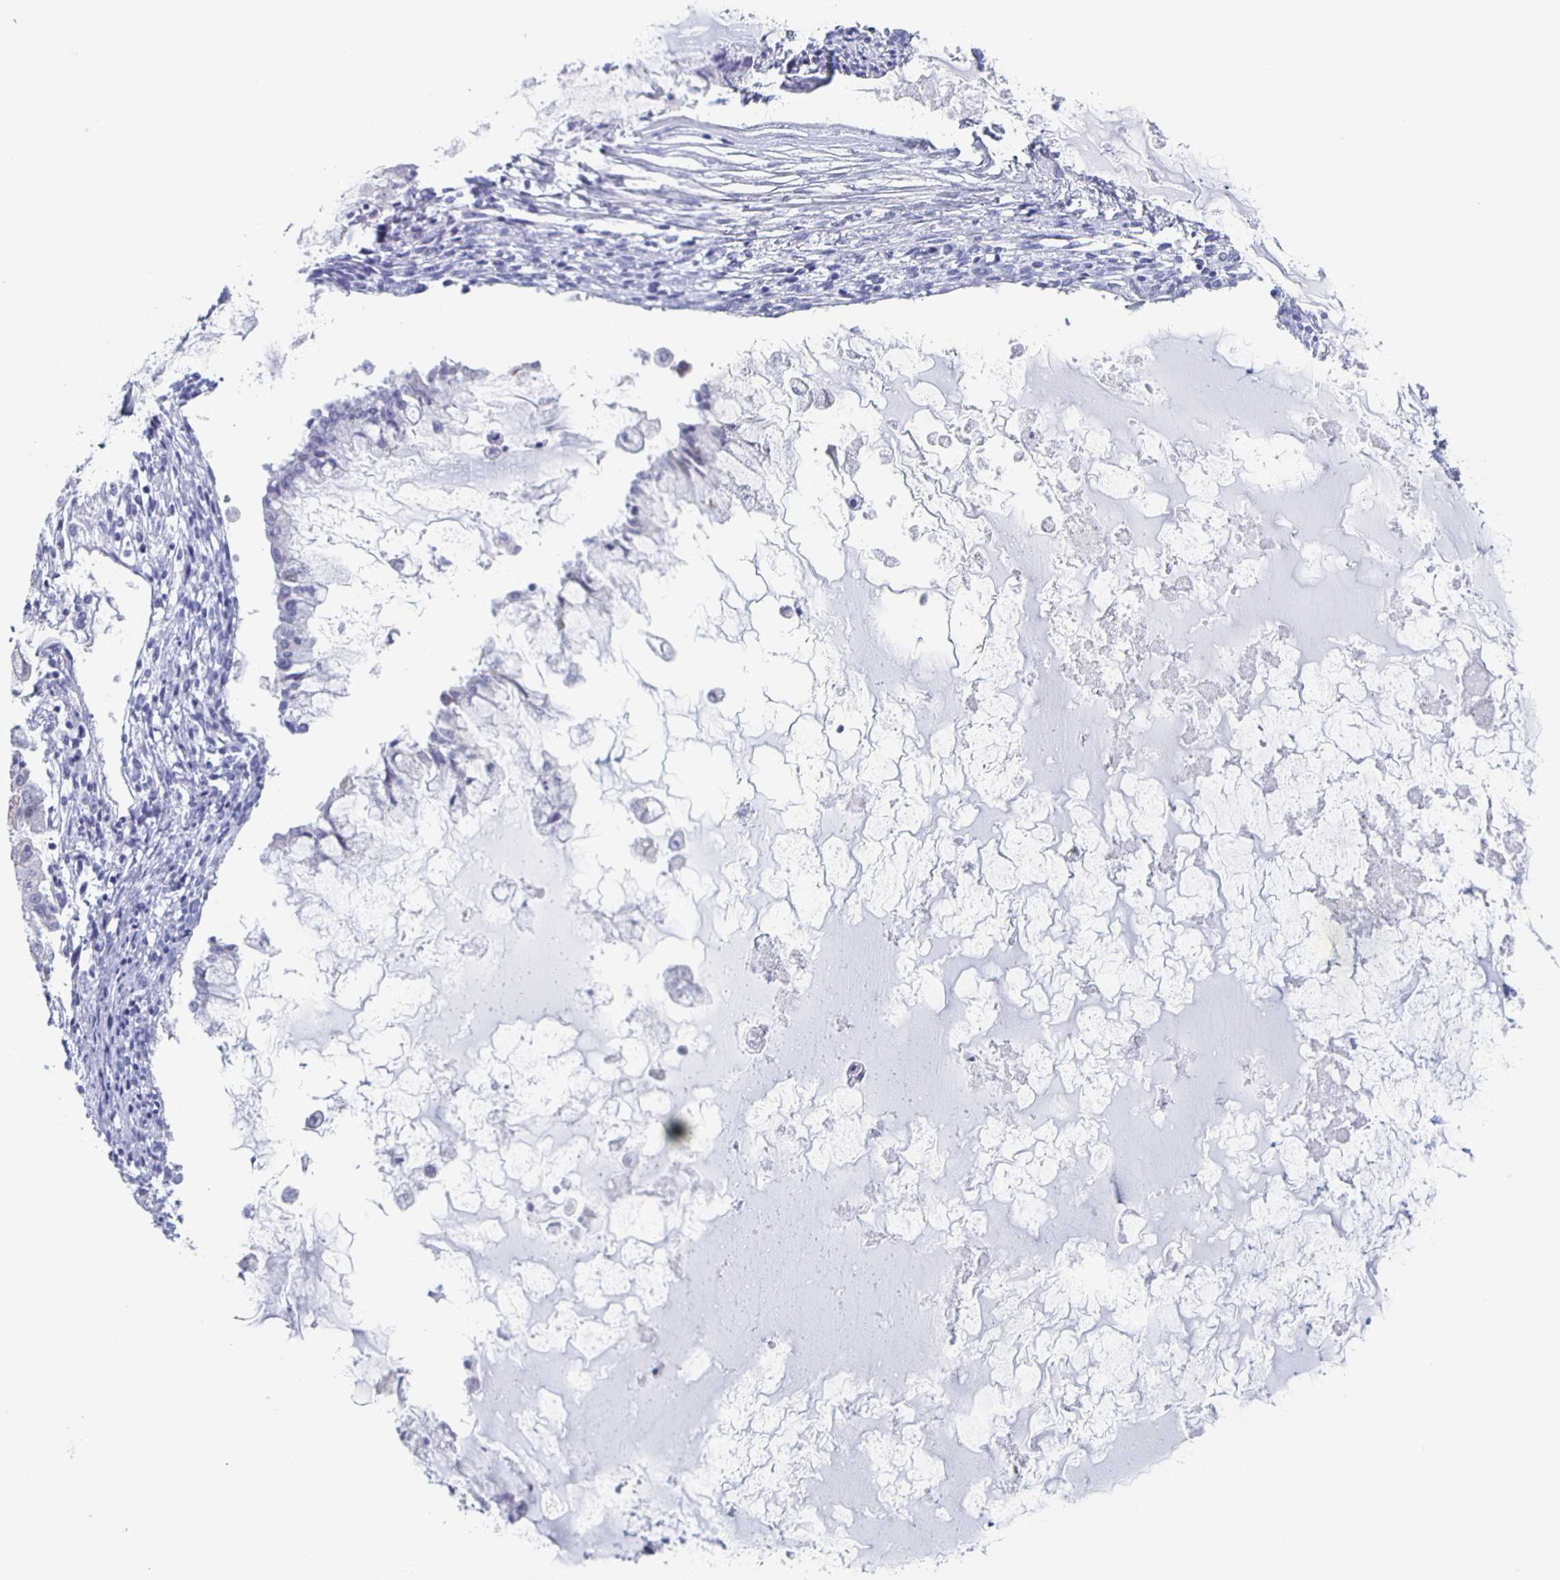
{"staining": {"intensity": "negative", "quantity": "none", "location": "none"}, "tissue": "ovarian cancer", "cell_type": "Tumor cells", "image_type": "cancer", "snomed": [{"axis": "morphology", "description": "Cystadenocarcinoma, mucinous, NOS"}, {"axis": "topography", "description": "Ovary"}], "caption": "Protein analysis of ovarian mucinous cystadenocarcinoma displays no significant positivity in tumor cells. (DAB (3,3'-diaminobenzidine) immunohistochemistry (IHC) visualized using brightfield microscopy, high magnification).", "gene": "CCDC17", "patient": {"sex": "female", "age": 34}}